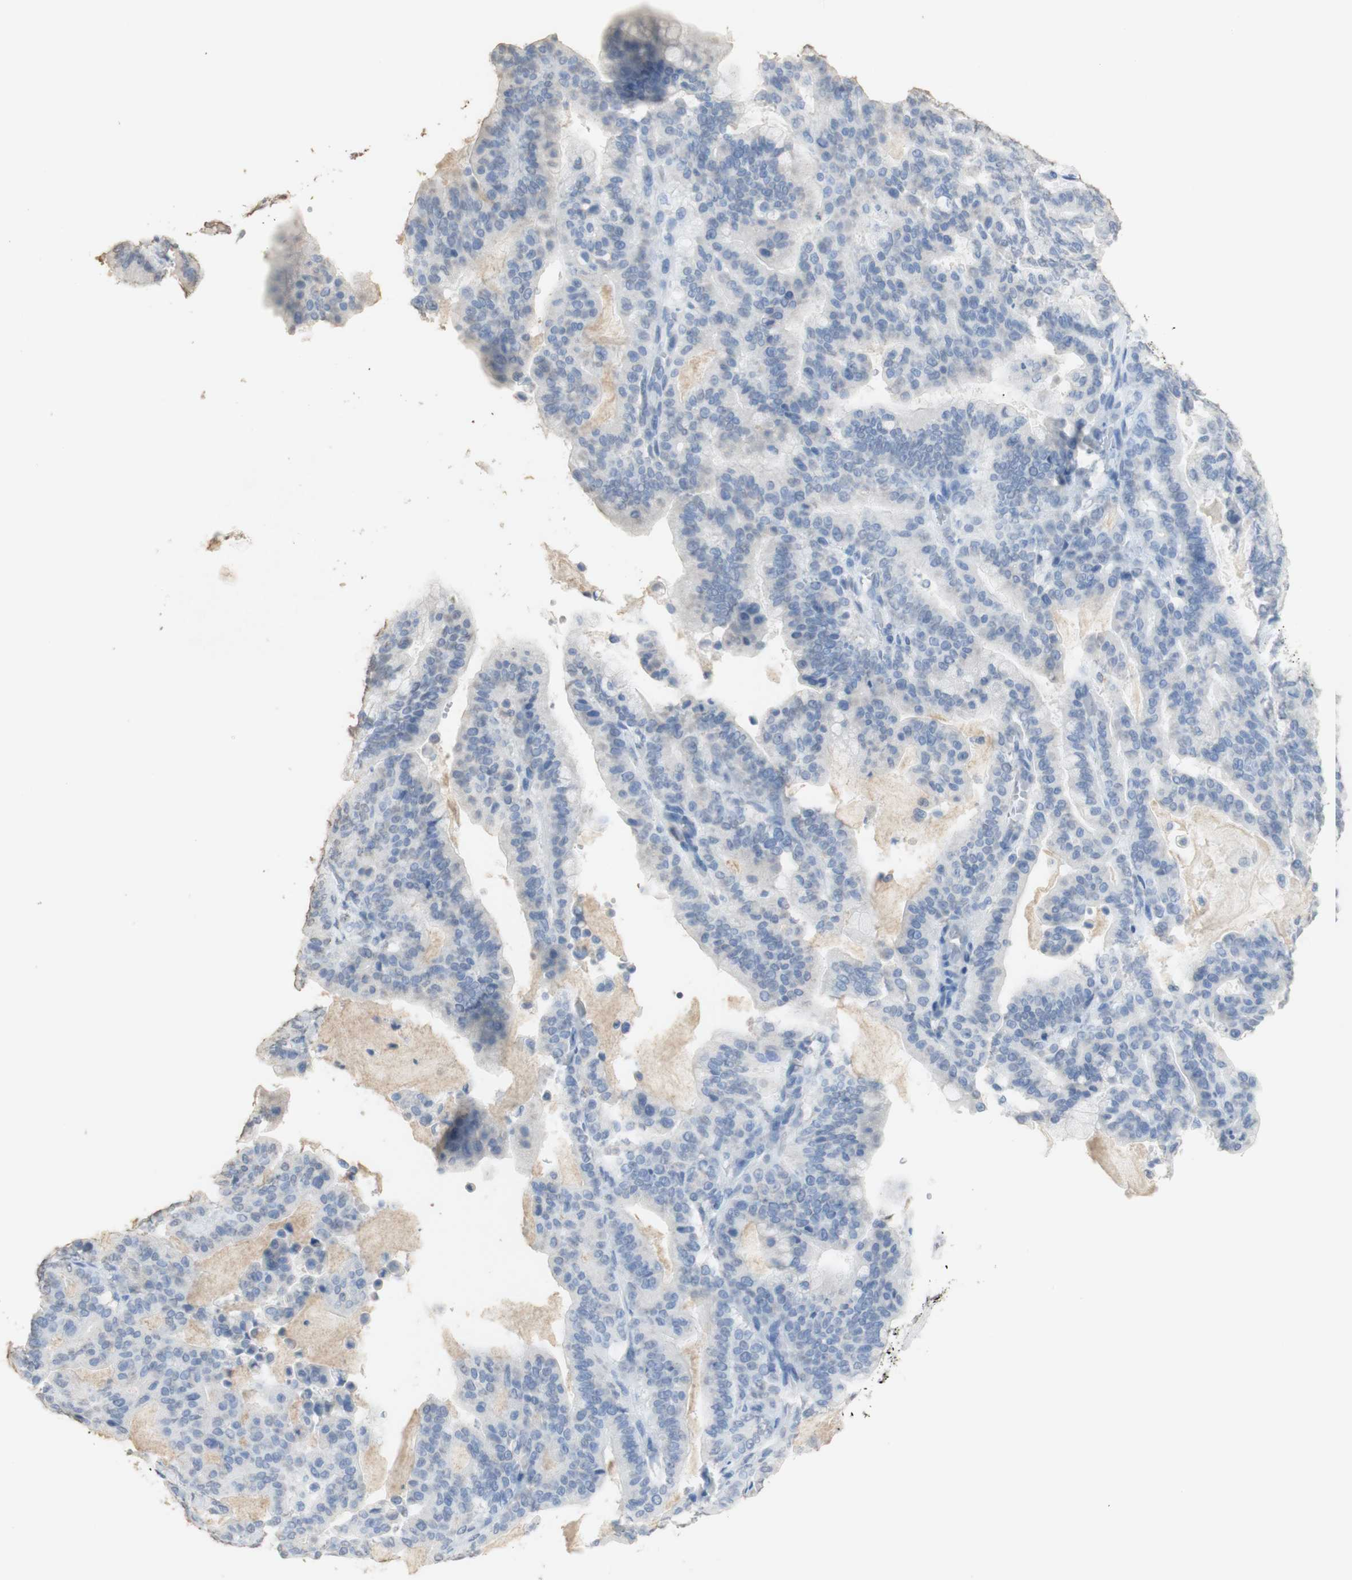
{"staining": {"intensity": "negative", "quantity": "none", "location": "none"}, "tissue": "pancreatic cancer", "cell_type": "Tumor cells", "image_type": "cancer", "snomed": [{"axis": "morphology", "description": "Adenocarcinoma, NOS"}, {"axis": "topography", "description": "Pancreas"}], "caption": "Protein analysis of pancreatic cancer (adenocarcinoma) shows no significant positivity in tumor cells.", "gene": "L1CAM", "patient": {"sex": "male", "age": 63}}